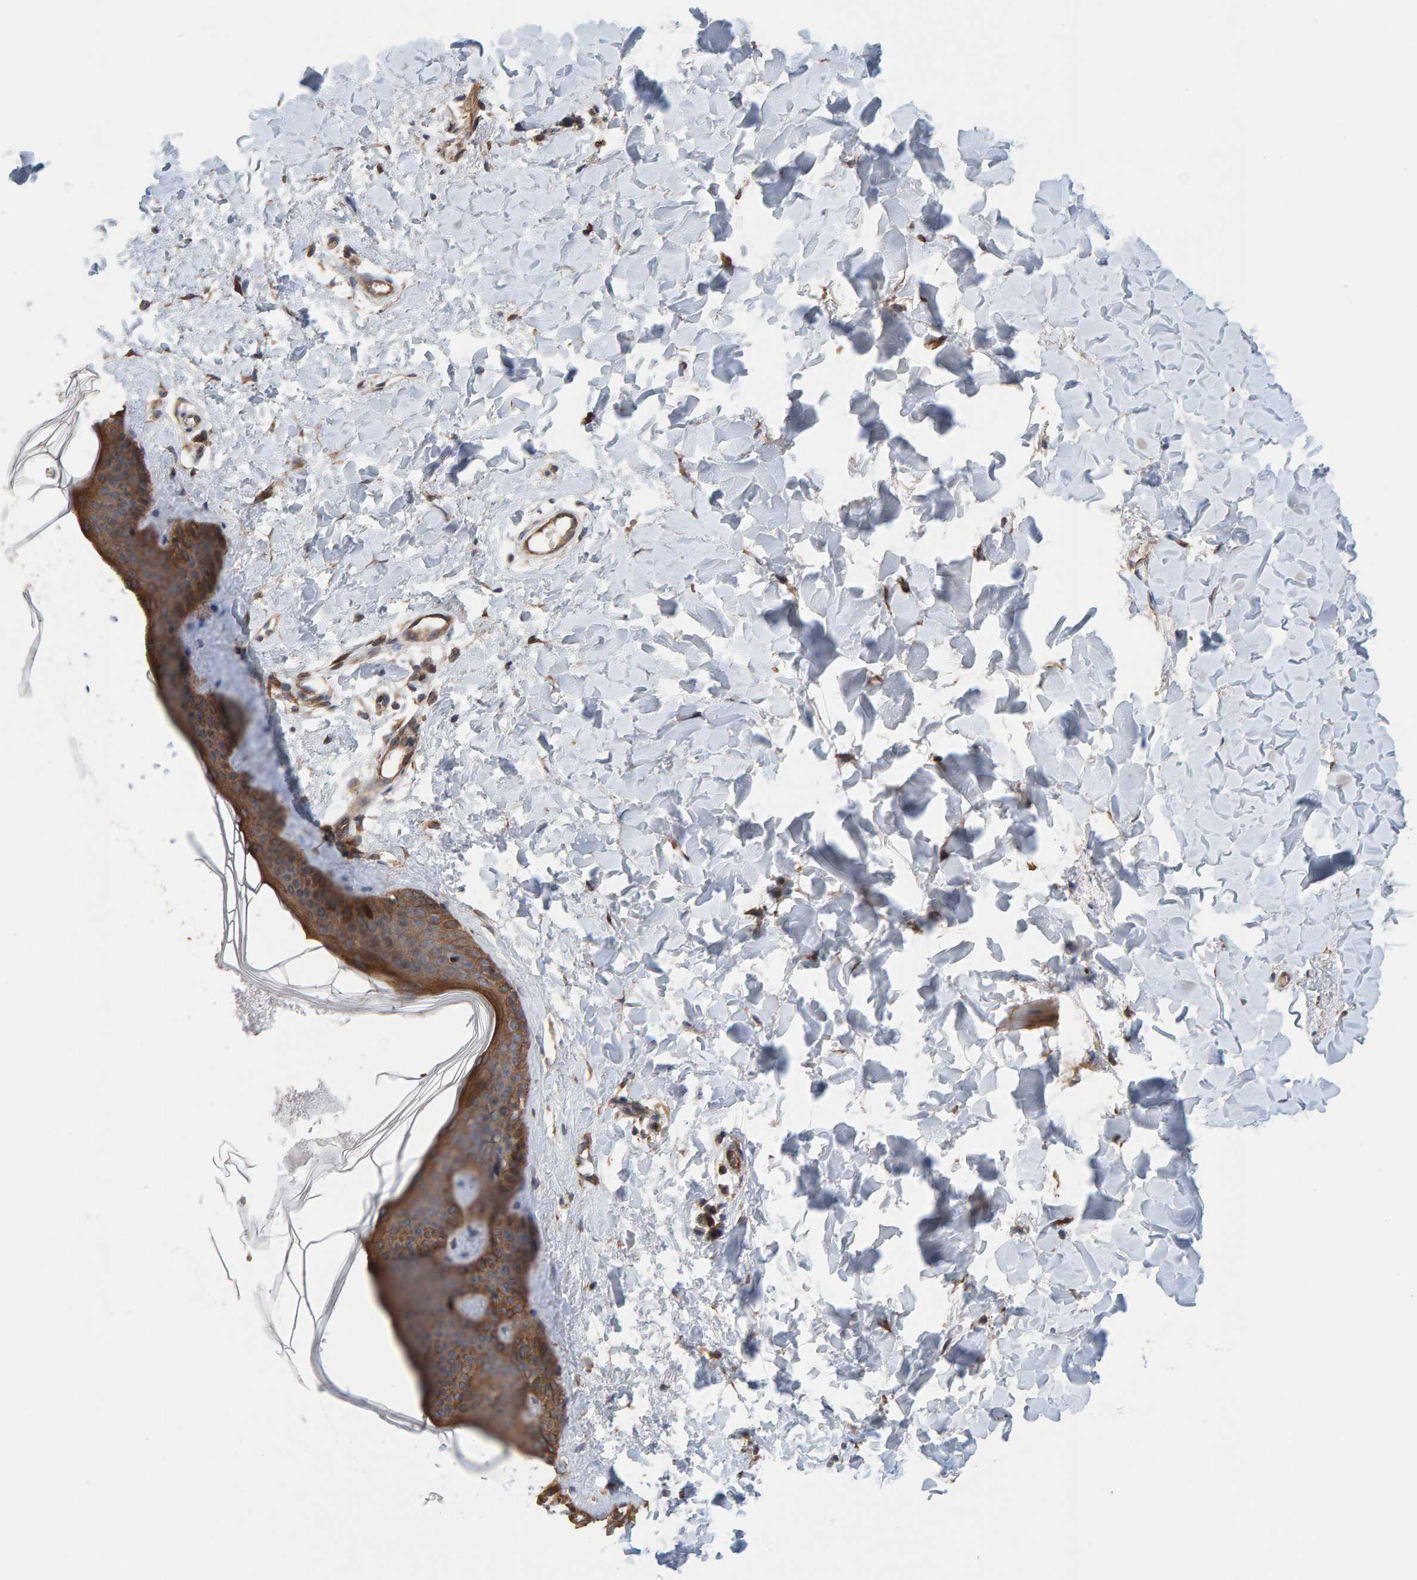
{"staining": {"intensity": "moderate", "quantity": ">75%", "location": "cytoplasmic/membranous"}, "tissue": "skin", "cell_type": "Fibroblasts", "image_type": "normal", "snomed": [{"axis": "morphology", "description": "Normal tissue, NOS"}, {"axis": "topography", "description": "Skin"}], "caption": "Unremarkable skin displays moderate cytoplasmic/membranous expression in about >75% of fibroblasts, visualized by immunohistochemistry.", "gene": "LRSAM1", "patient": {"sex": "female", "age": 17}}